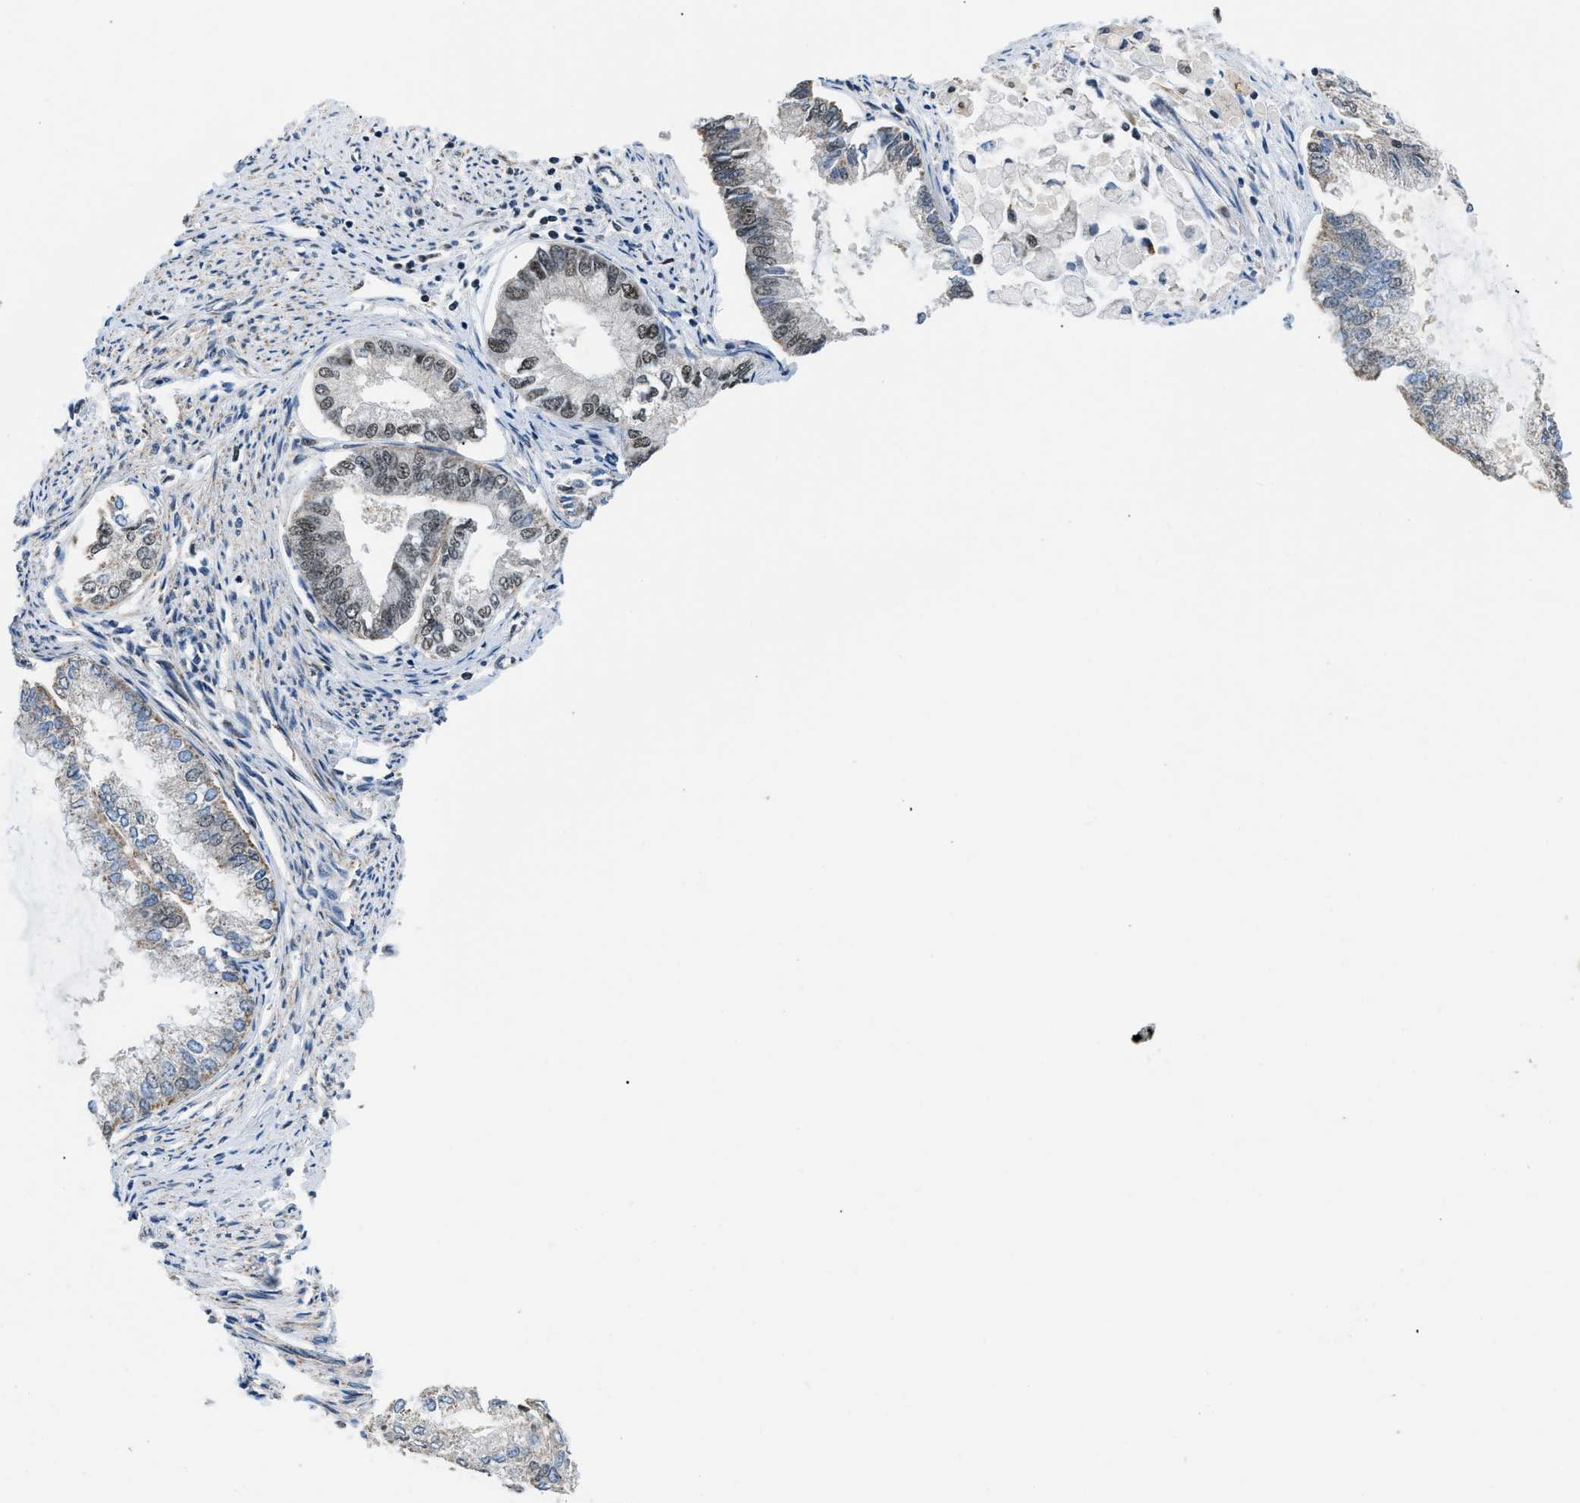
{"staining": {"intensity": "moderate", "quantity": ">75%", "location": "nuclear"}, "tissue": "endometrial cancer", "cell_type": "Tumor cells", "image_type": "cancer", "snomed": [{"axis": "morphology", "description": "Adenocarcinoma, NOS"}, {"axis": "topography", "description": "Endometrium"}], "caption": "Immunohistochemistry of human adenocarcinoma (endometrial) displays medium levels of moderate nuclear positivity in approximately >75% of tumor cells.", "gene": "KDM3B", "patient": {"sex": "female", "age": 86}}